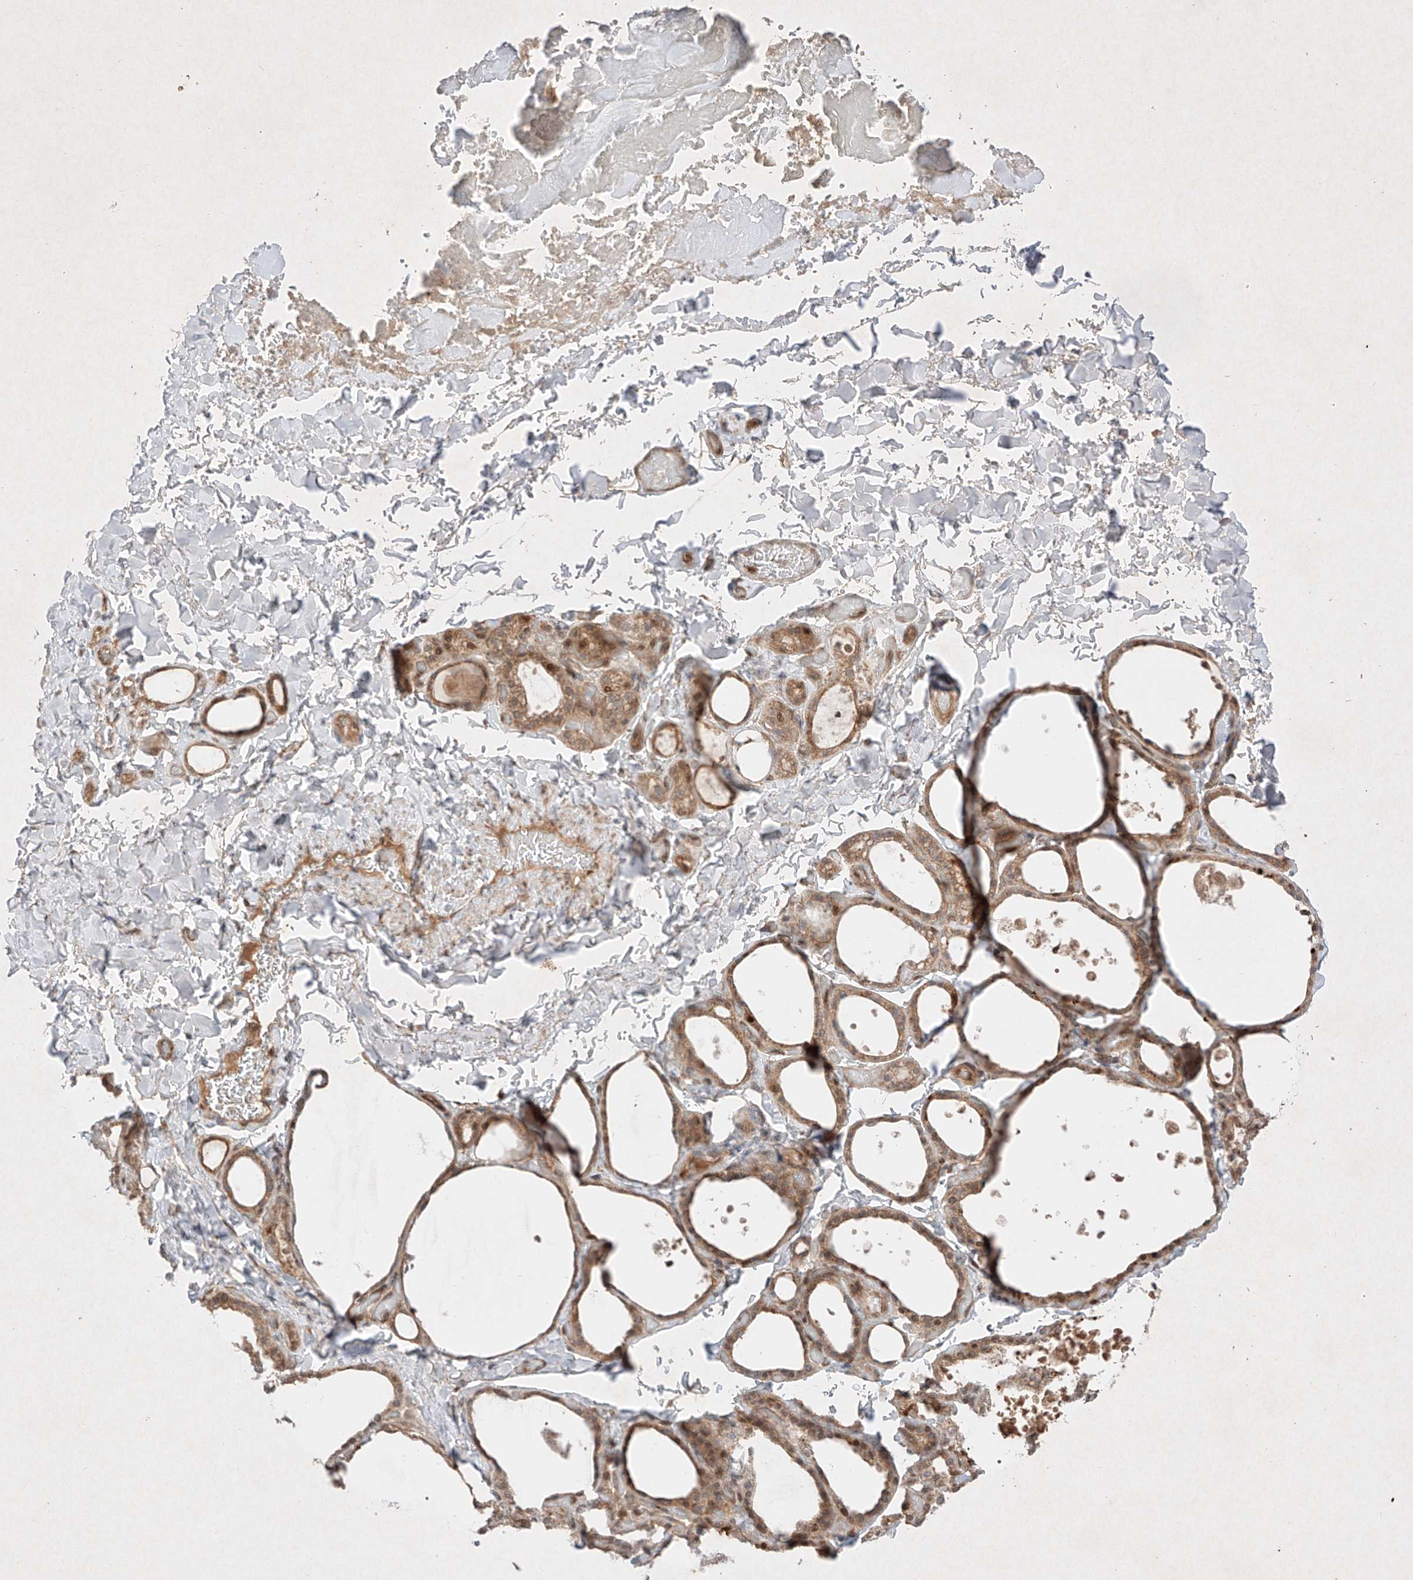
{"staining": {"intensity": "moderate", "quantity": "25%-75%", "location": "cytoplasmic/membranous"}, "tissue": "thyroid gland", "cell_type": "Glandular cells", "image_type": "normal", "snomed": [{"axis": "morphology", "description": "Normal tissue, NOS"}, {"axis": "topography", "description": "Thyroid gland"}], "caption": "The image reveals staining of normal thyroid gland, revealing moderate cytoplasmic/membranous protein staining (brown color) within glandular cells. (IHC, brightfield microscopy, high magnification).", "gene": "RNF31", "patient": {"sex": "female", "age": 44}}